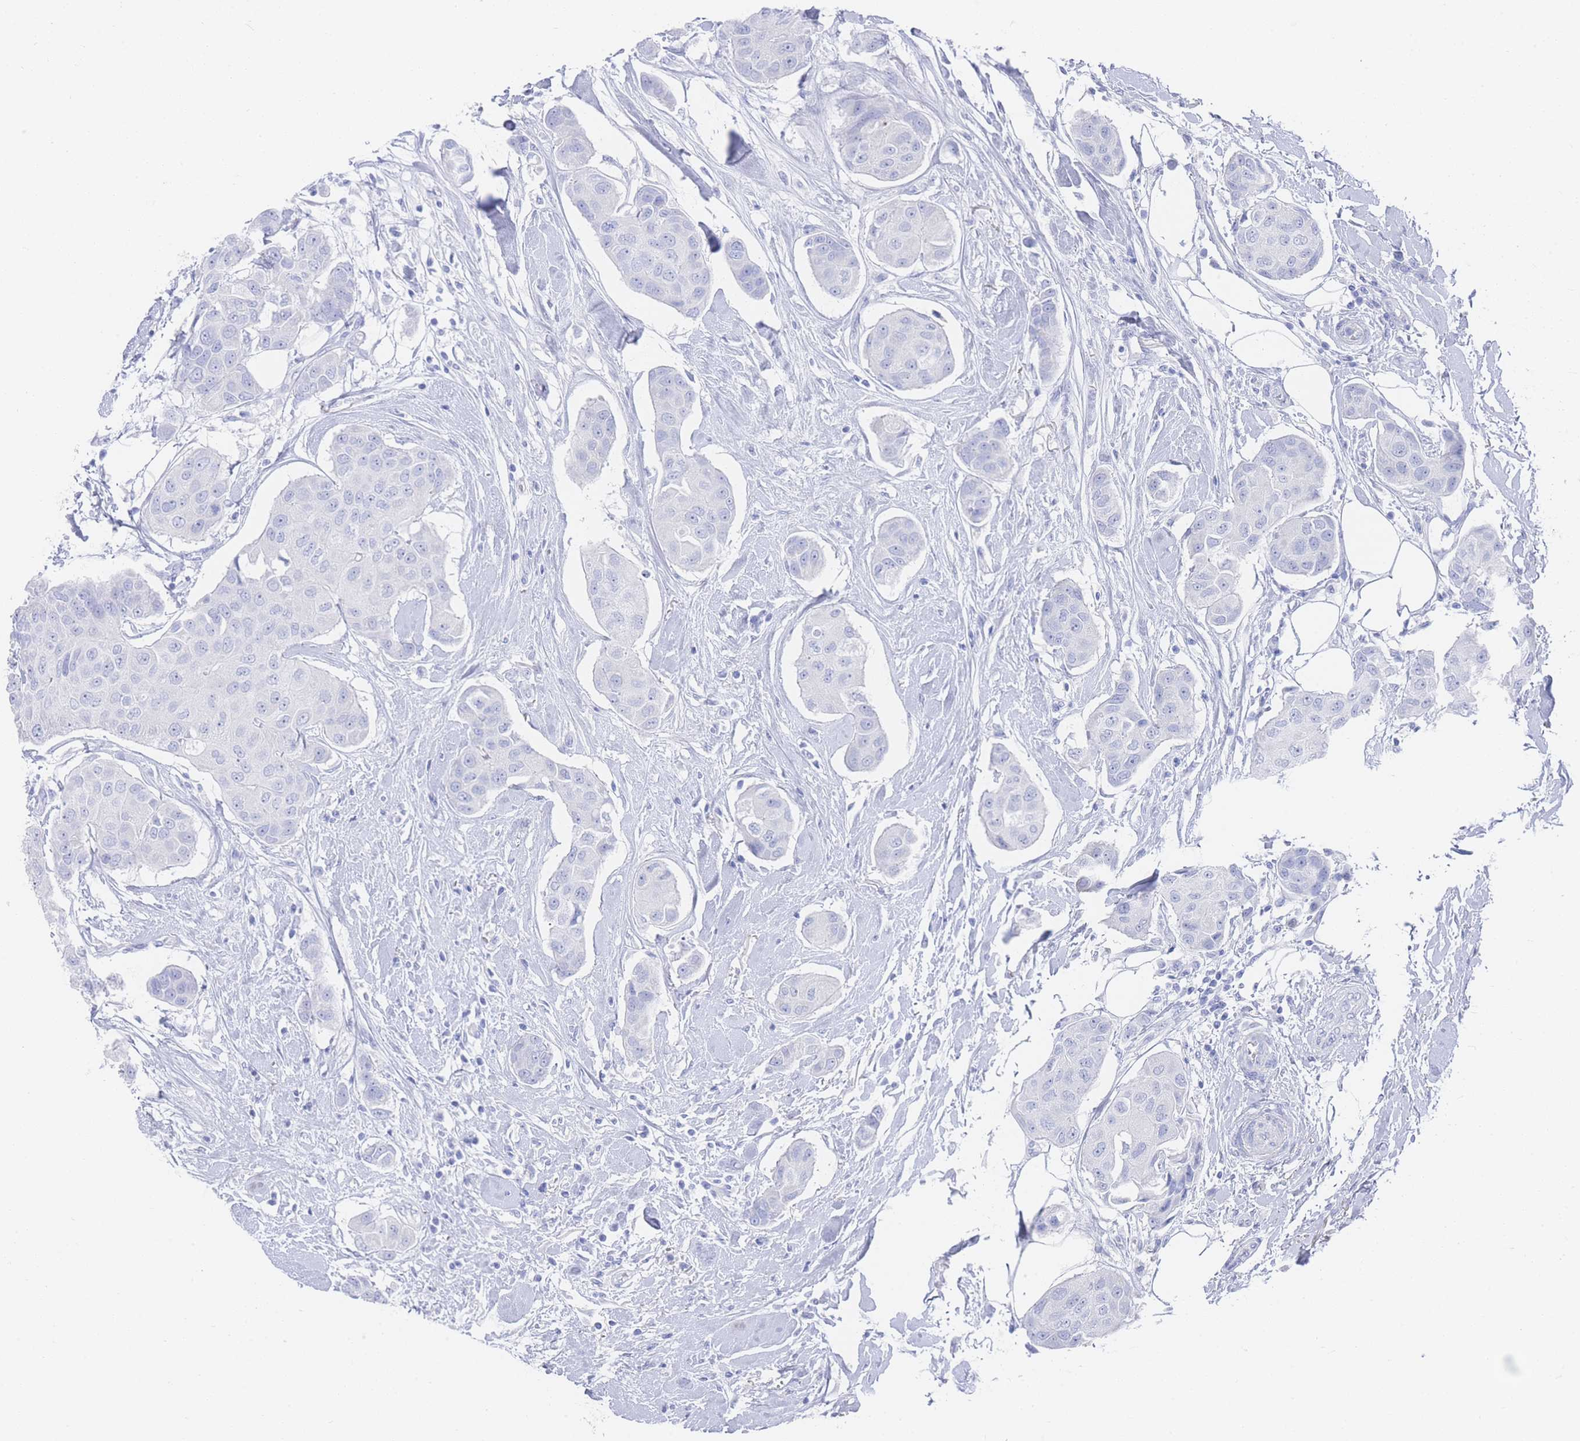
{"staining": {"intensity": "negative", "quantity": "none", "location": "none"}, "tissue": "breast cancer", "cell_type": "Tumor cells", "image_type": "cancer", "snomed": [{"axis": "morphology", "description": "Duct carcinoma"}, {"axis": "topography", "description": "Breast"}, {"axis": "topography", "description": "Lymph node"}], "caption": "High magnification brightfield microscopy of breast cancer (intraductal carcinoma) stained with DAB (brown) and counterstained with hematoxylin (blue): tumor cells show no significant expression.", "gene": "LRRC37A", "patient": {"sex": "female", "age": 80}}